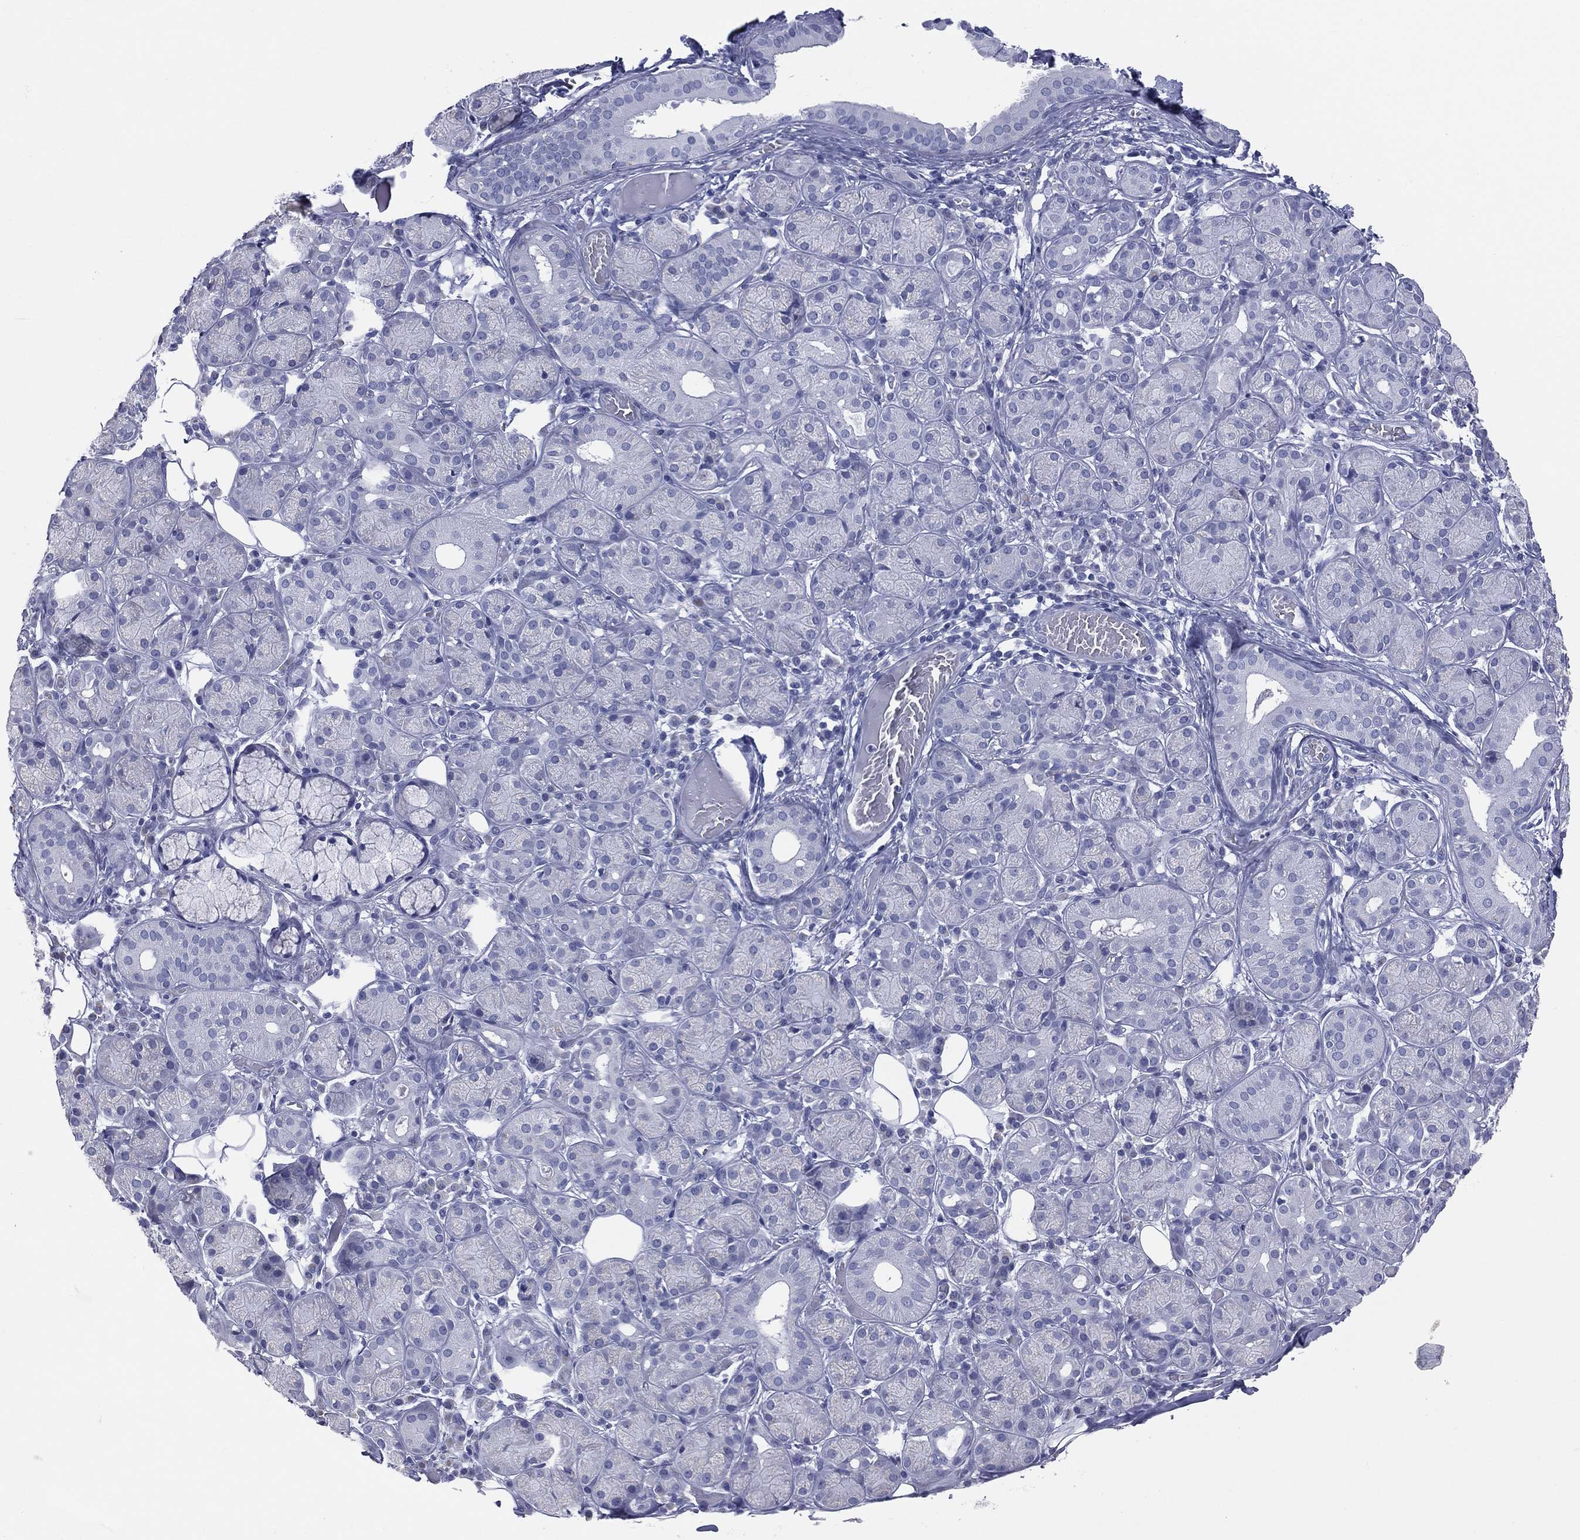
{"staining": {"intensity": "negative", "quantity": "none", "location": "none"}, "tissue": "salivary gland", "cell_type": "Glandular cells", "image_type": "normal", "snomed": [{"axis": "morphology", "description": "Normal tissue, NOS"}, {"axis": "topography", "description": "Salivary gland"}], "caption": "Protein analysis of unremarkable salivary gland exhibits no significant expression in glandular cells. Brightfield microscopy of IHC stained with DAB (3,3'-diaminobenzidine) (brown) and hematoxylin (blue), captured at high magnification.", "gene": "MLN", "patient": {"sex": "male", "age": 71}}